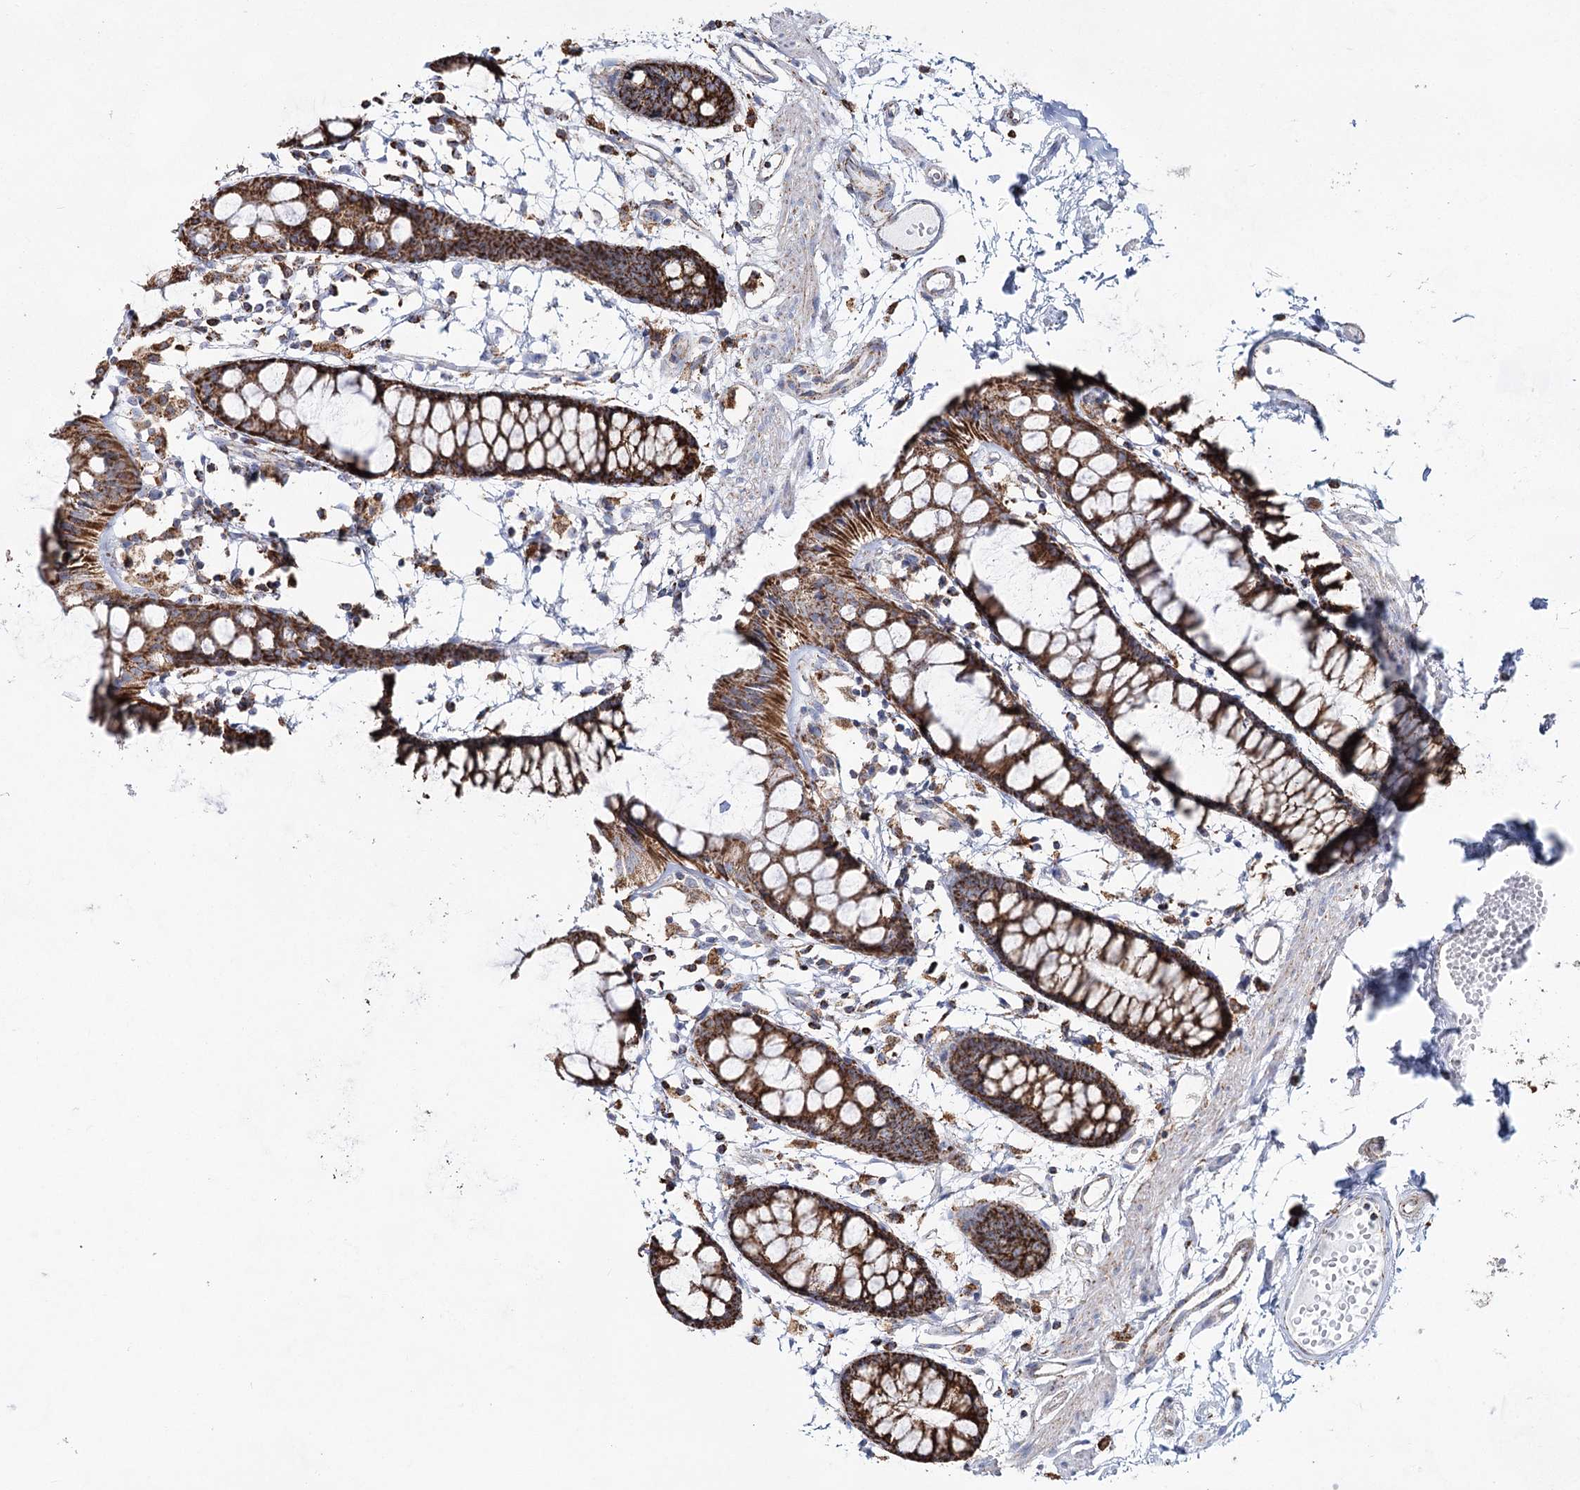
{"staining": {"intensity": "strong", "quantity": ">75%", "location": "cytoplasmic/membranous"}, "tissue": "rectum", "cell_type": "Glandular cells", "image_type": "normal", "snomed": [{"axis": "morphology", "description": "Normal tissue, NOS"}, {"axis": "topography", "description": "Rectum"}], "caption": "Rectum stained for a protein (brown) displays strong cytoplasmic/membranous positive staining in approximately >75% of glandular cells.", "gene": "CWF19L1", "patient": {"sex": "female", "age": 66}}